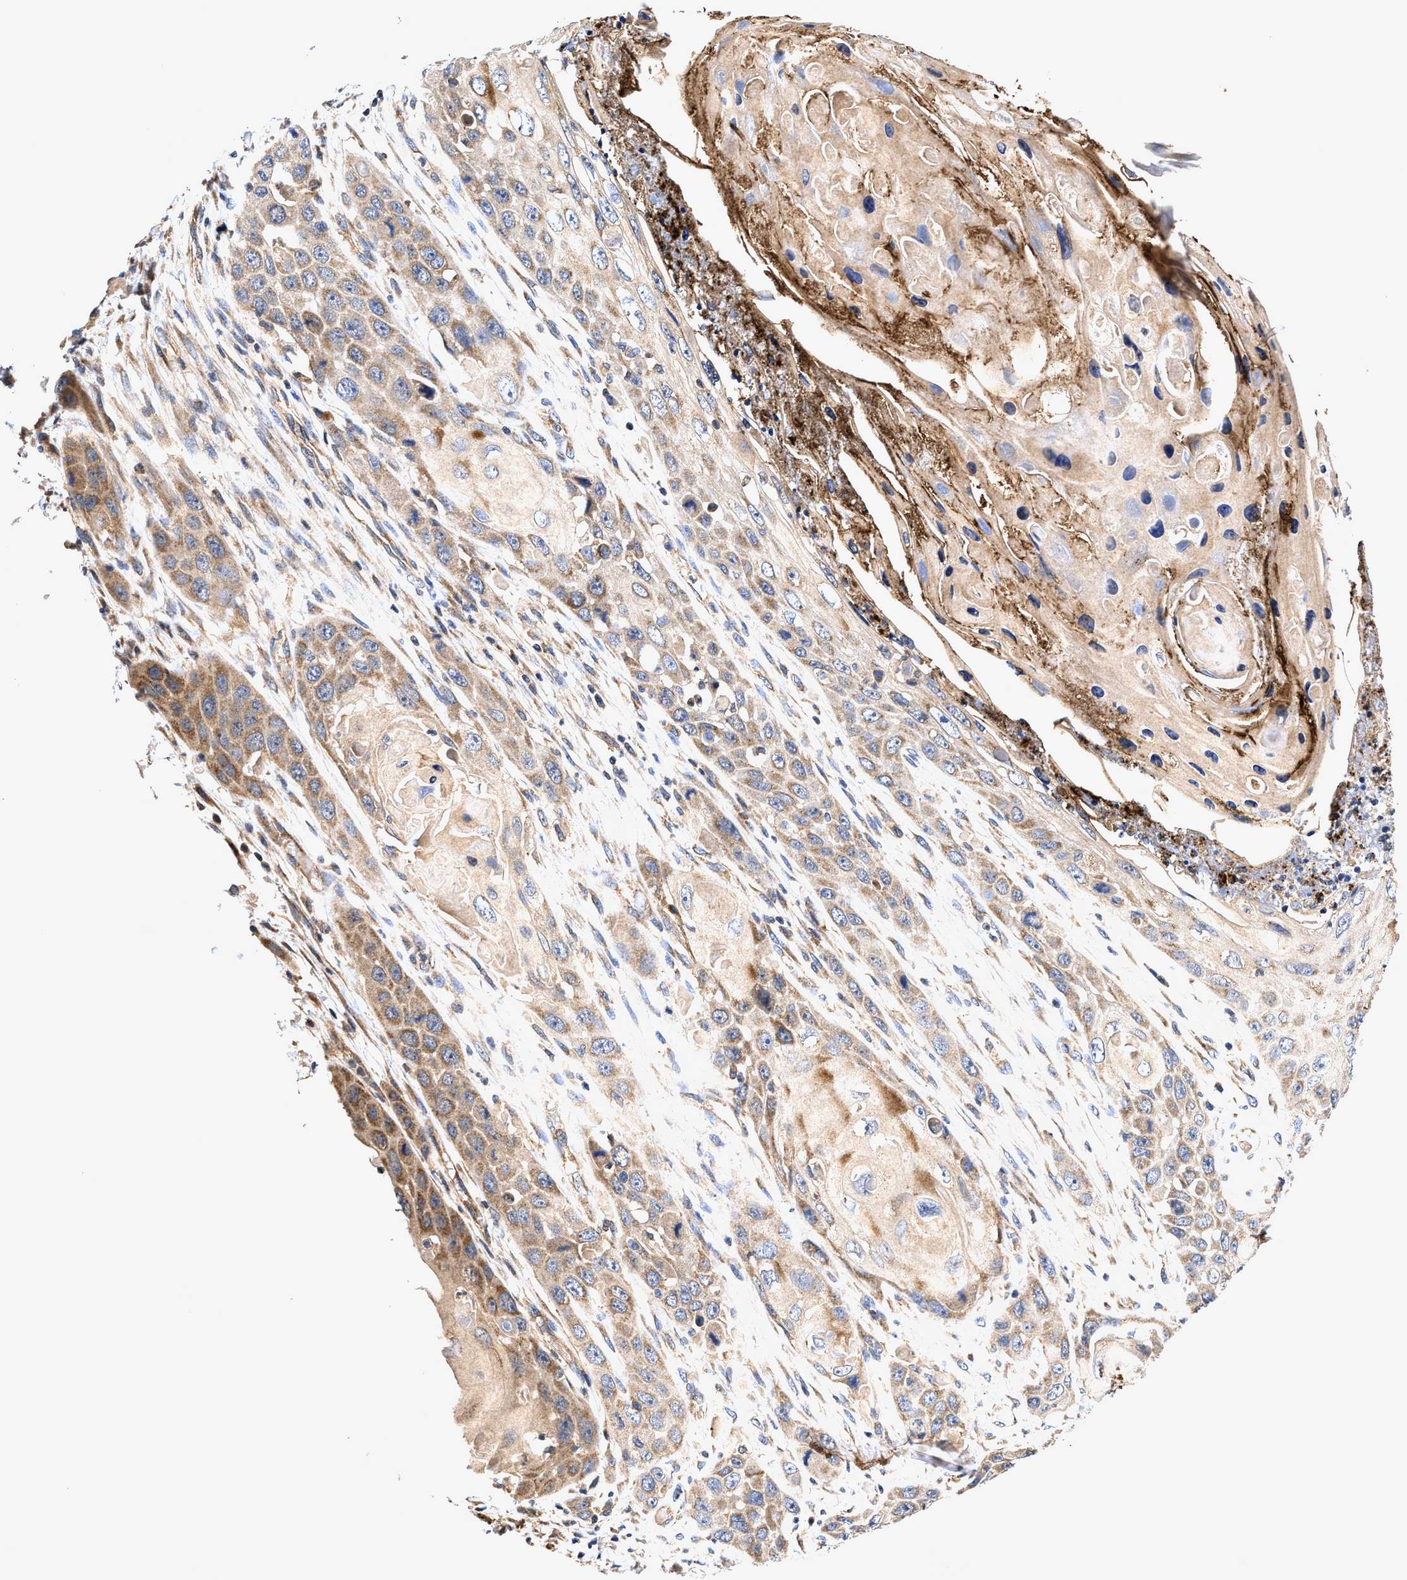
{"staining": {"intensity": "moderate", "quantity": ">75%", "location": "cytoplasmic/membranous"}, "tissue": "skin cancer", "cell_type": "Tumor cells", "image_type": "cancer", "snomed": [{"axis": "morphology", "description": "Squamous cell carcinoma, NOS"}, {"axis": "topography", "description": "Skin"}], "caption": "High-power microscopy captured an immunohistochemistry (IHC) histopathology image of skin cancer (squamous cell carcinoma), revealing moderate cytoplasmic/membranous staining in approximately >75% of tumor cells. The staining is performed using DAB (3,3'-diaminobenzidine) brown chromogen to label protein expression. The nuclei are counter-stained blue using hematoxylin.", "gene": "EFNA4", "patient": {"sex": "male", "age": 55}}